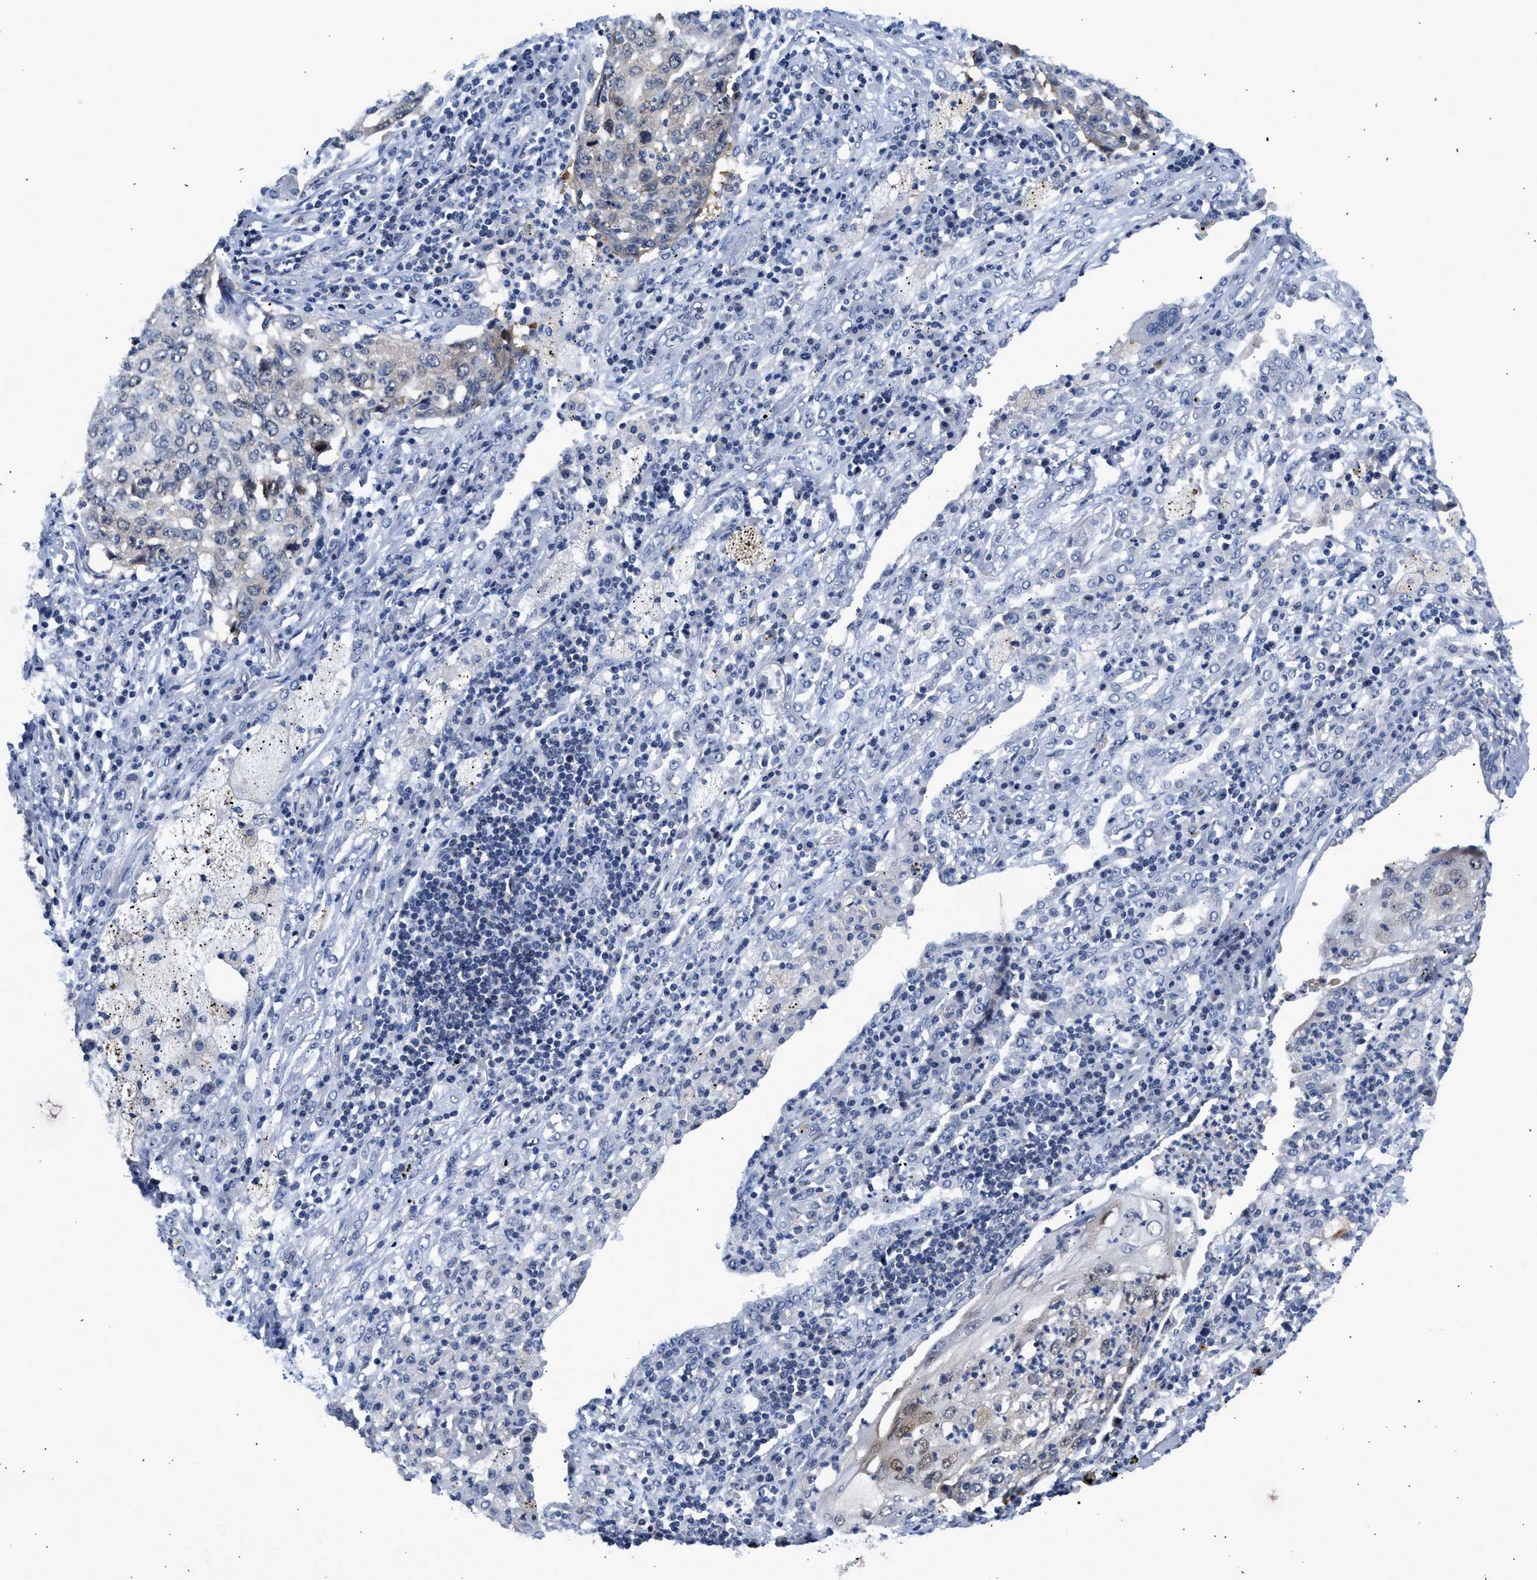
{"staining": {"intensity": "negative", "quantity": "none", "location": "none"}, "tissue": "lung cancer", "cell_type": "Tumor cells", "image_type": "cancer", "snomed": [{"axis": "morphology", "description": "Squamous cell carcinoma, NOS"}, {"axis": "topography", "description": "Lung"}], "caption": "Tumor cells are negative for brown protein staining in lung cancer. (Immunohistochemistry (ihc), brightfield microscopy, high magnification).", "gene": "PPM1L", "patient": {"sex": "female", "age": 63}}